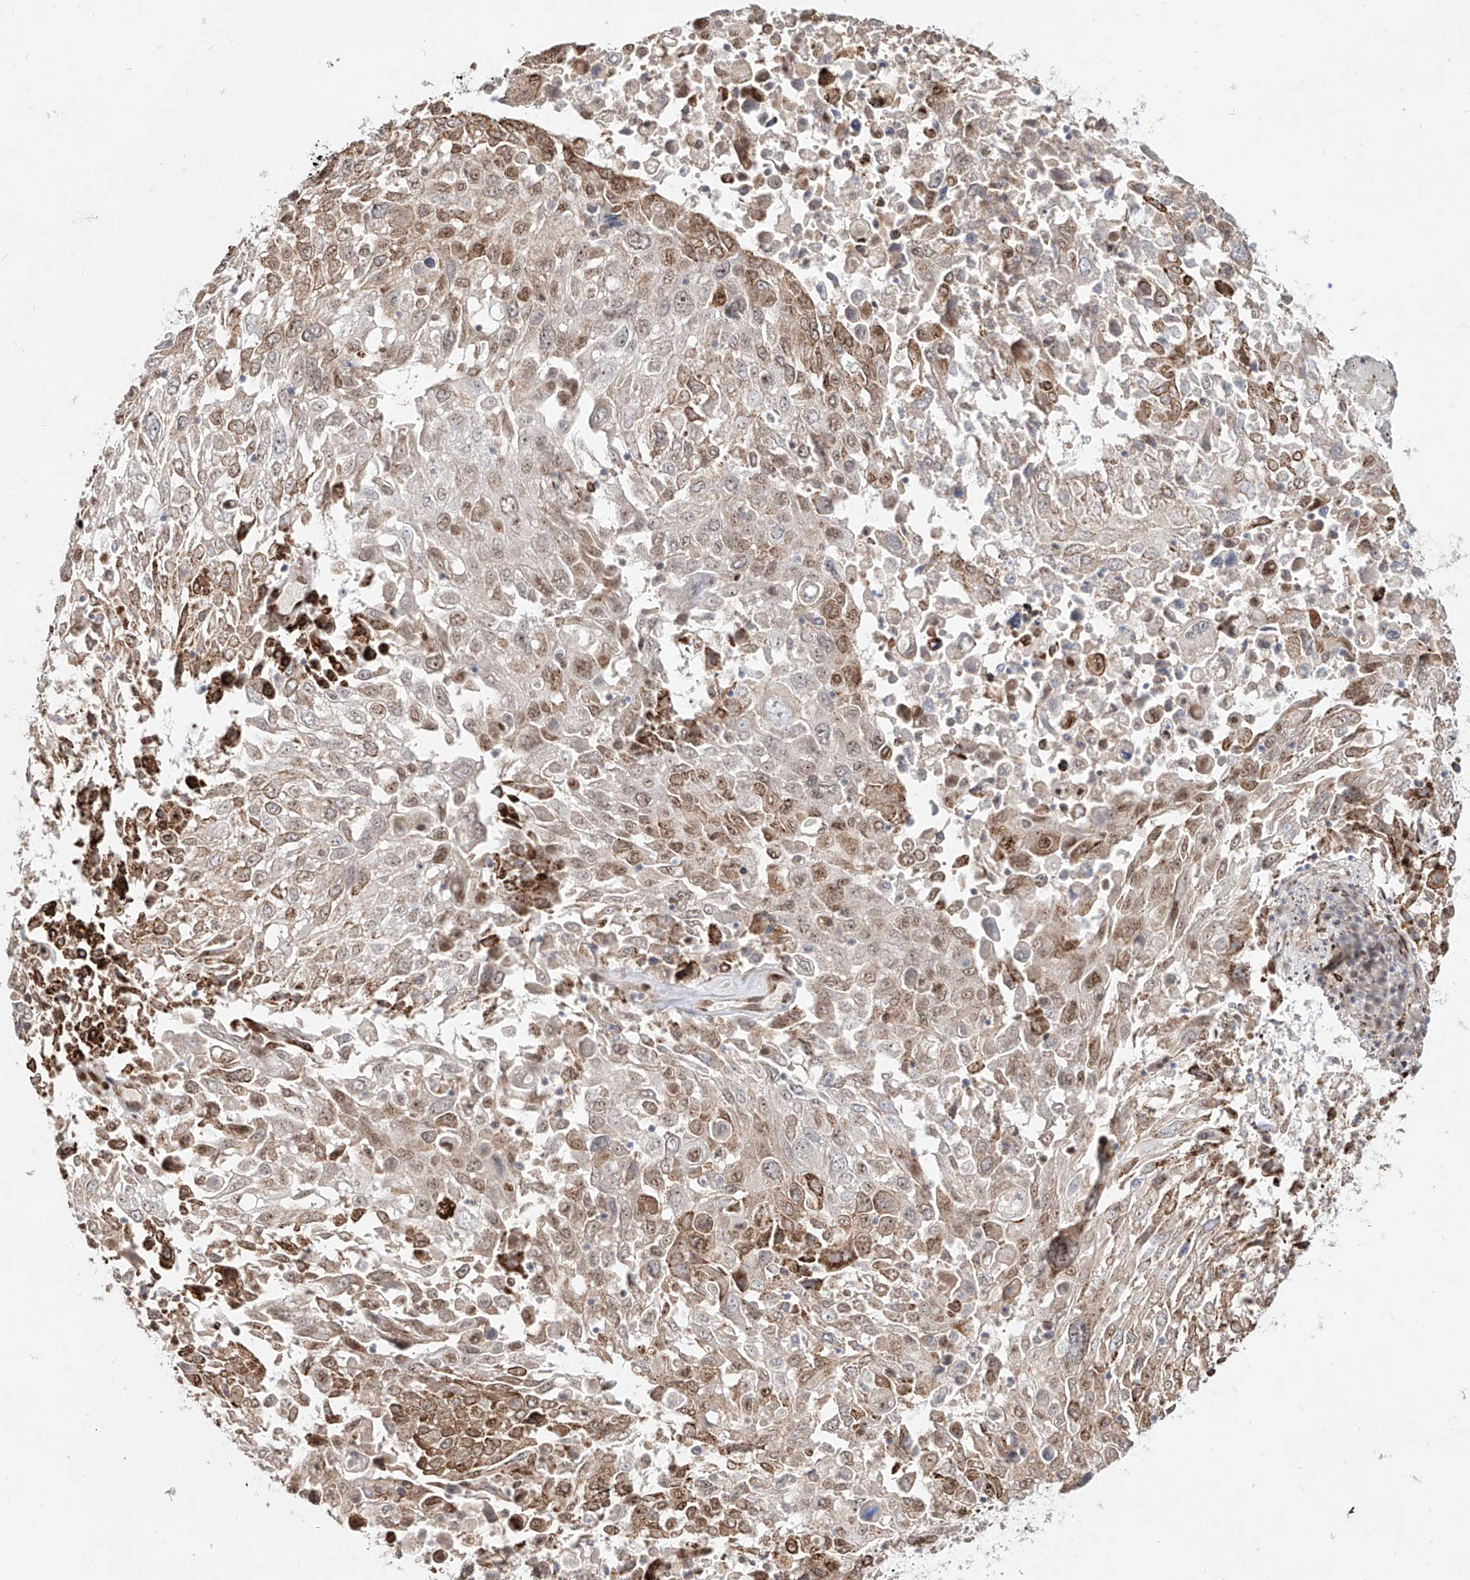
{"staining": {"intensity": "moderate", "quantity": "<25%", "location": "cytoplasmic/membranous,nuclear"}, "tissue": "lung cancer", "cell_type": "Tumor cells", "image_type": "cancer", "snomed": [{"axis": "morphology", "description": "Squamous cell carcinoma, NOS"}, {"axis": "topography", "description": "Lung"}], "caption": "A brown stain highlights moderate cytoplasmic/membranous and nuclear expression of a protein in human lung cancer (squamous cell carcinoma) tumor cells.", "gene": "ZNF710", "patient": {"sex": "male", "age": 65}}